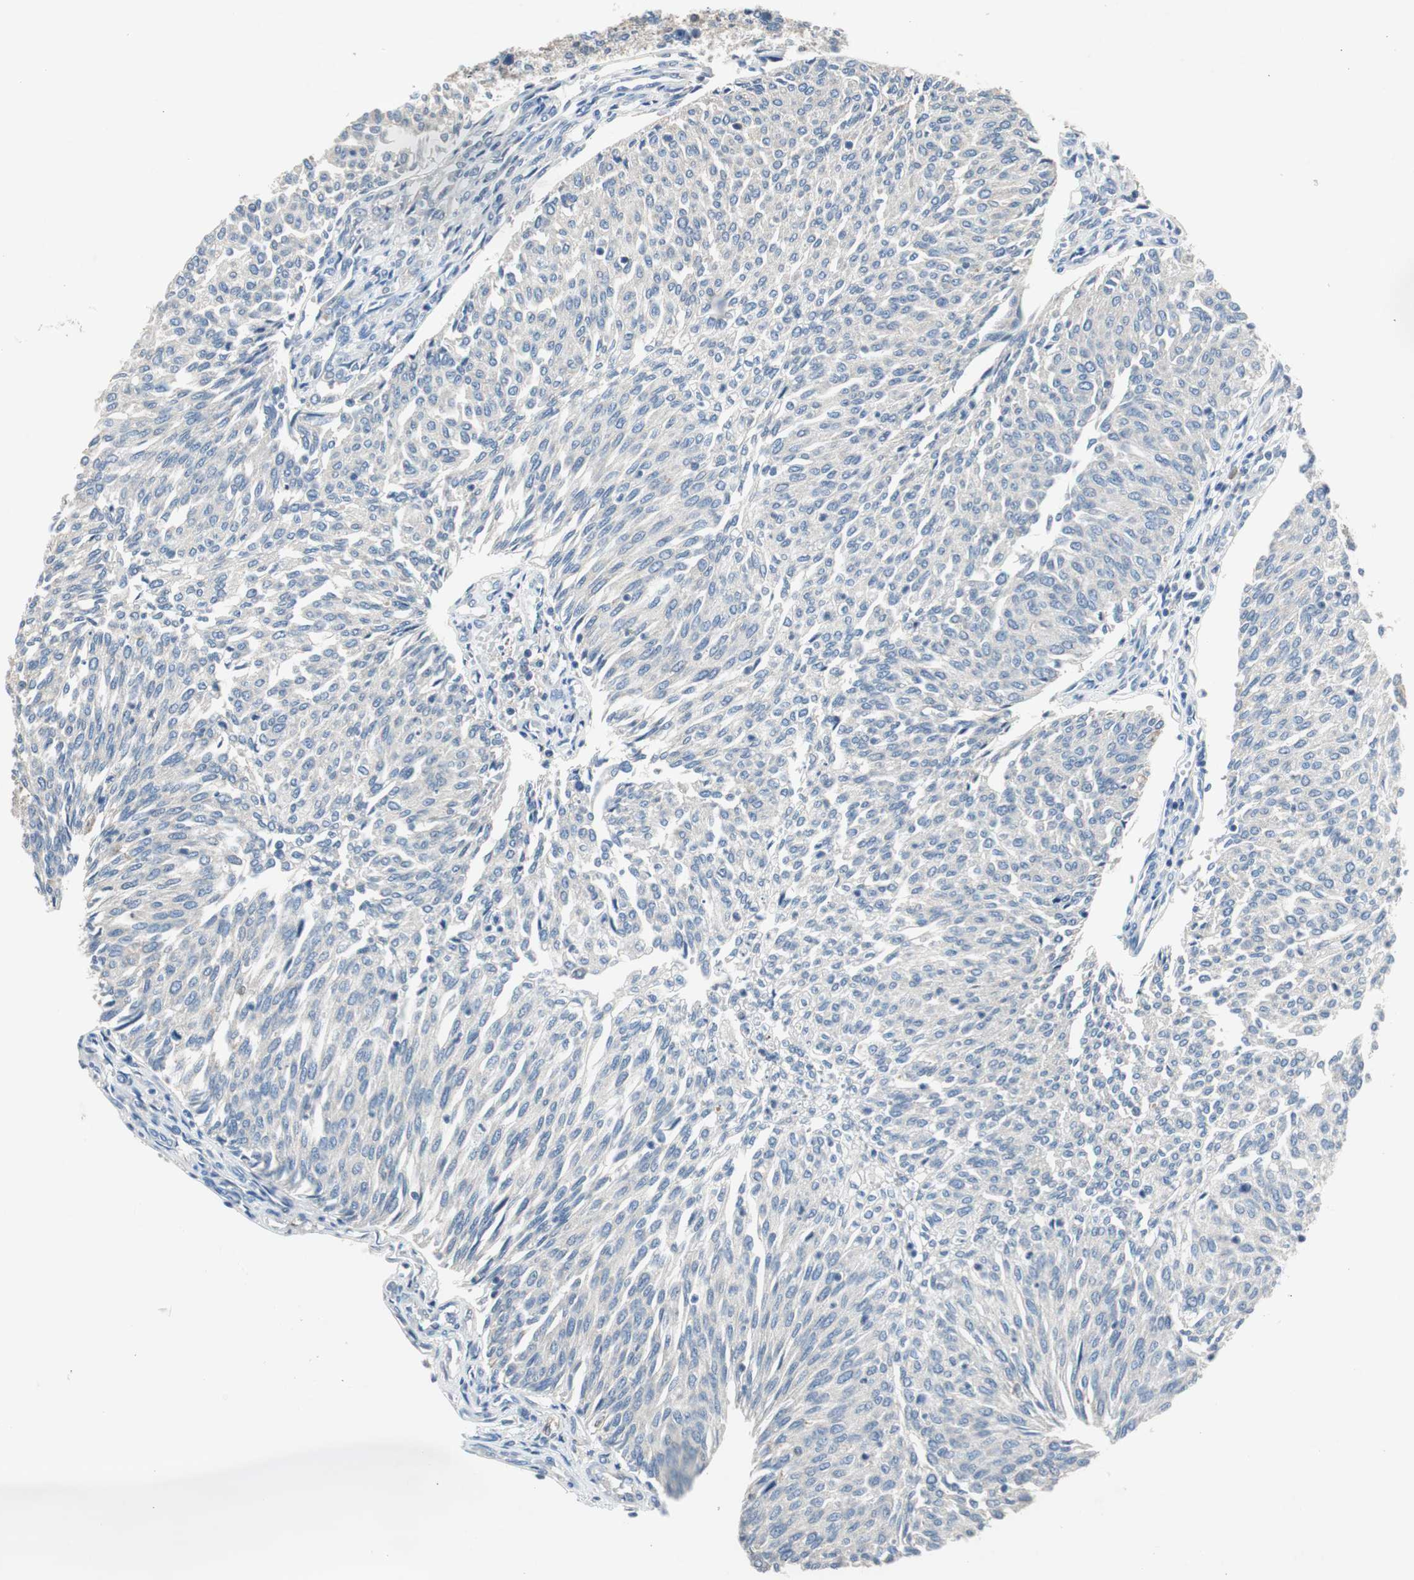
{"staining": {"intensity": "negative", "quantity": "none", "location": "none"}, "tissue": "urothelial cancer", "cell_type": "Tumor cells", "image_type": "cancer", "snomed": [{"axis": "morphology", "description": "Urothelial carcinoma, Low grade"}, {"axis": "topography", "description": "Urinary bladder"}], "caption": "This is an IHC photomicrograph of urothelial cancer. There is no expression in tumor cells.", "gene": "PRKCA", "patient": {"sex": "female", "age": 79}}